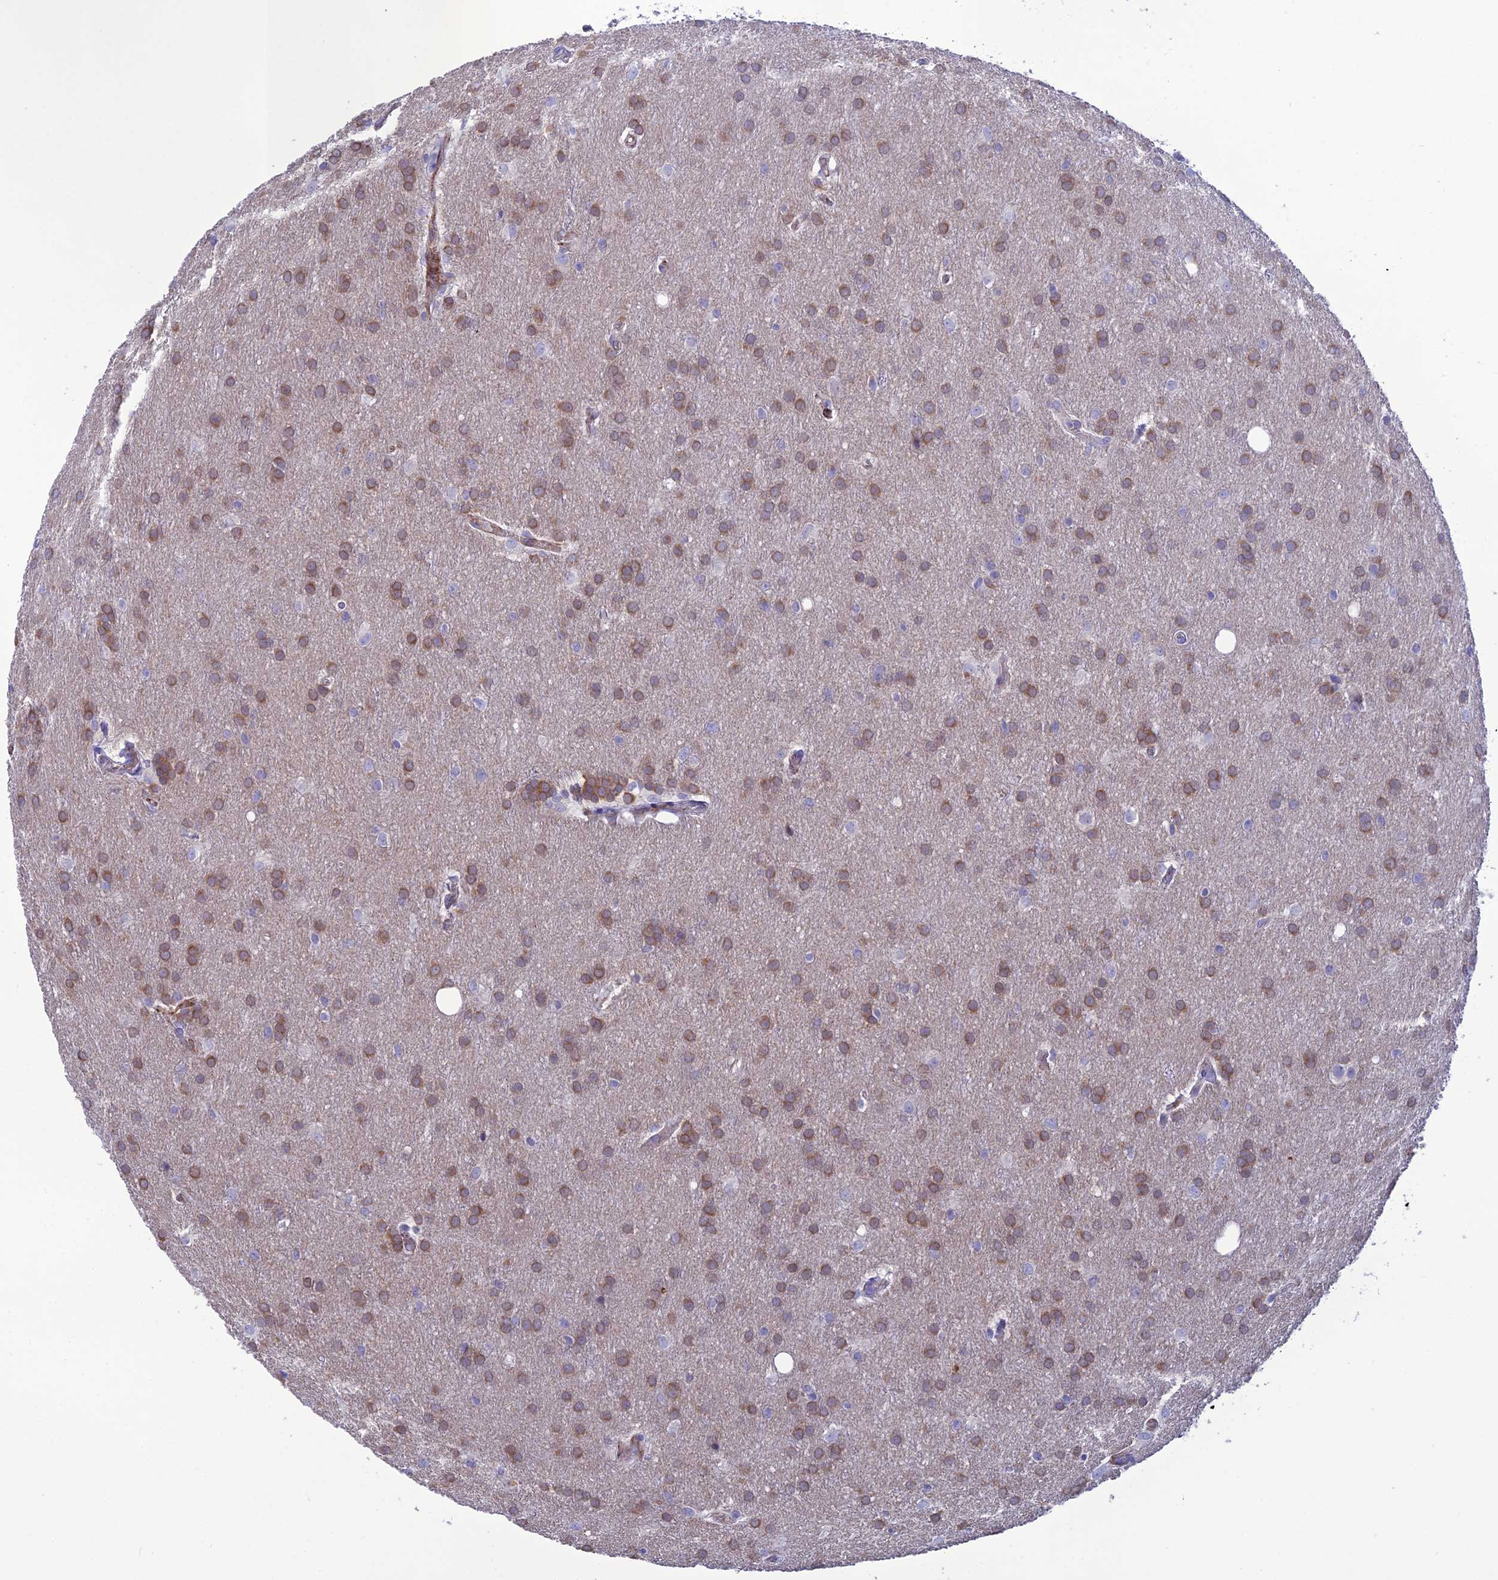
{"staining": {"intensity": "moderate", "quantity": ">75%", "location": "cytoplasmic/membranous"}, "tissue": "glioma", "cell_type": "Tumor cells", "image_type": "cancer", "snomed": [{"axis": "morphology", "description": "Glioma, malignant, Low grade"}, {"axis": "topography", "description": "Brain"}], "caption": "This image demonstrates immunohistochemistry staining of human malignant glioma (low-grade), with medium moderate cytoplasmic/membranous expression in approximately >75% of tumor cells.", "gene": "CRB2", "patient": {"sex": "female", "age": 32}}